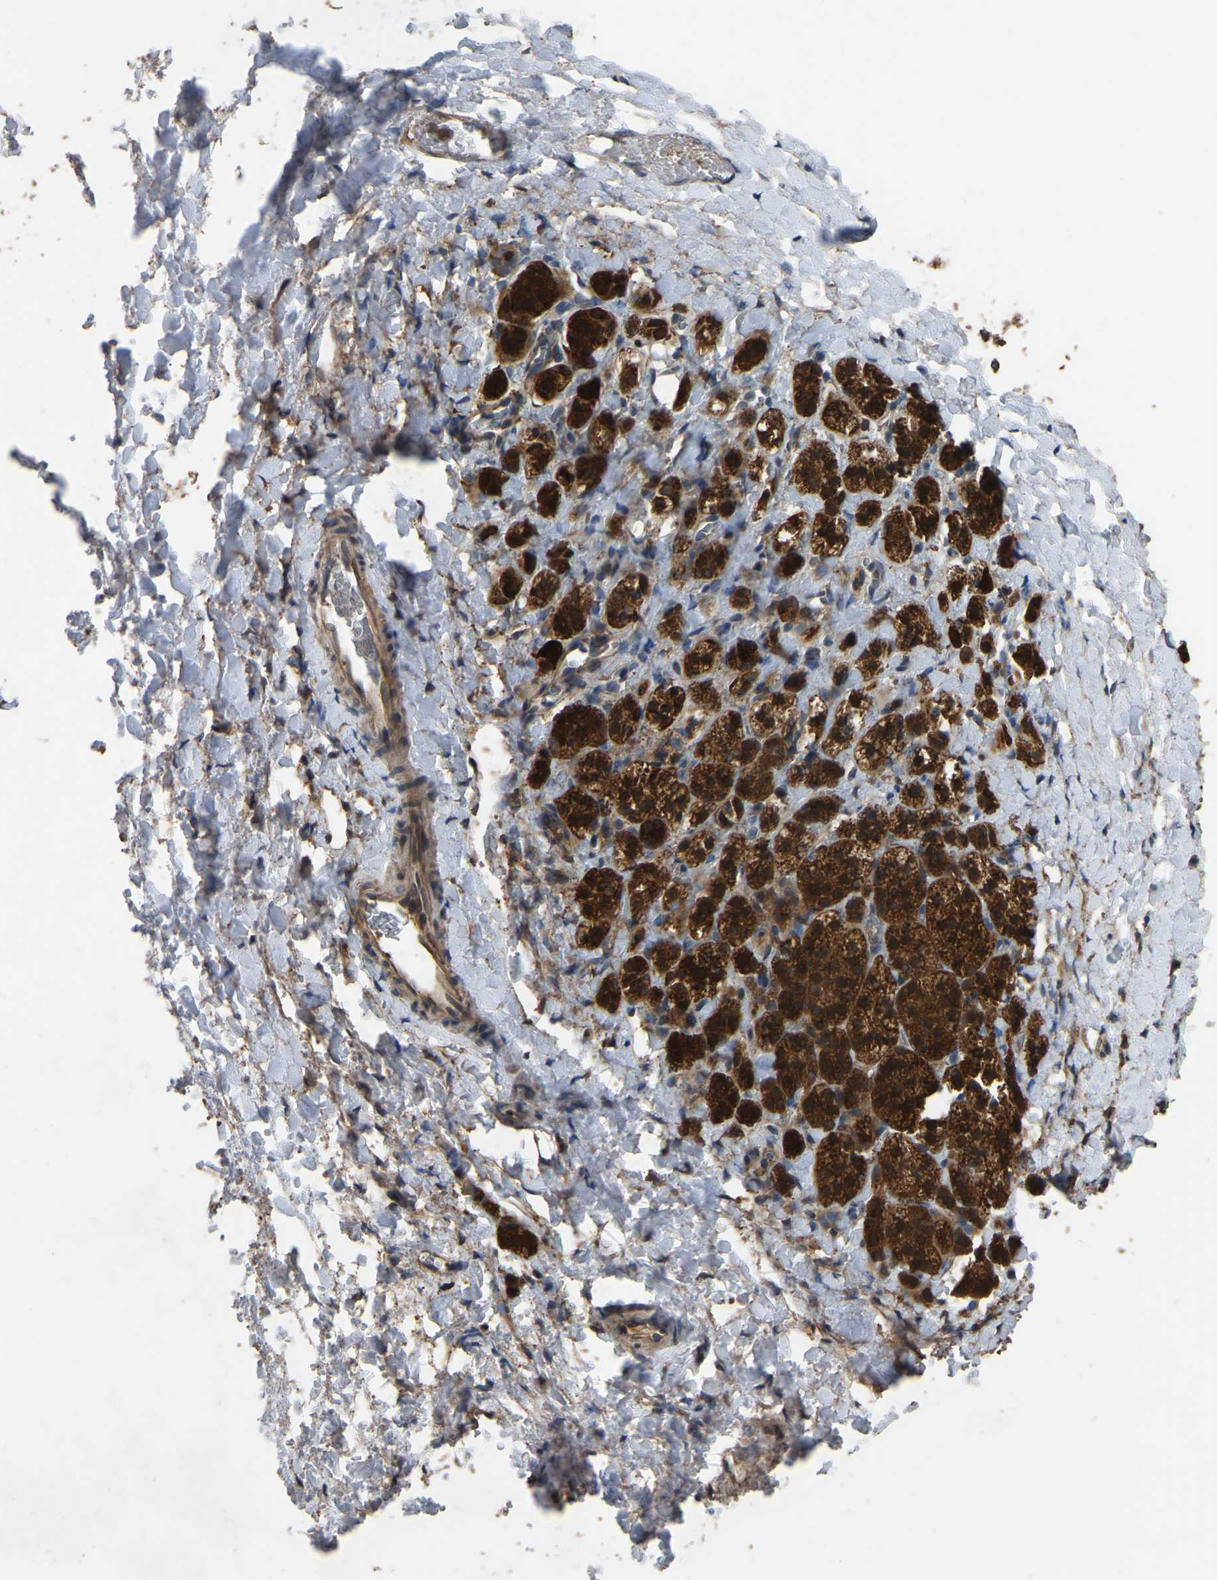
{"staining": {"intensity": "strong", "quantity": ">75%", "location": "cytoplasmic/membranous"}, "tissue": "adrenal gland", "cell_type": "Glandular cells", "image_type": "normal", "snomed": [{"axis": "morphology", "description": "Normal tissue, NOS"}, {"axis": "topography", "description": "Adrenal gland"}], "caption": "The immunohistochemical stain shows strong cytoplasmic/membranous staining in glandular cells of normal adrenal gland. The protein is stained brown, and the nuclei are stained in blue (DAB (3,3'-diaminobenzidine) IHC with brightfield microscopy, high magnification).", "gene": "FHIT", "patient": {"sex": "female", "age": 44}}